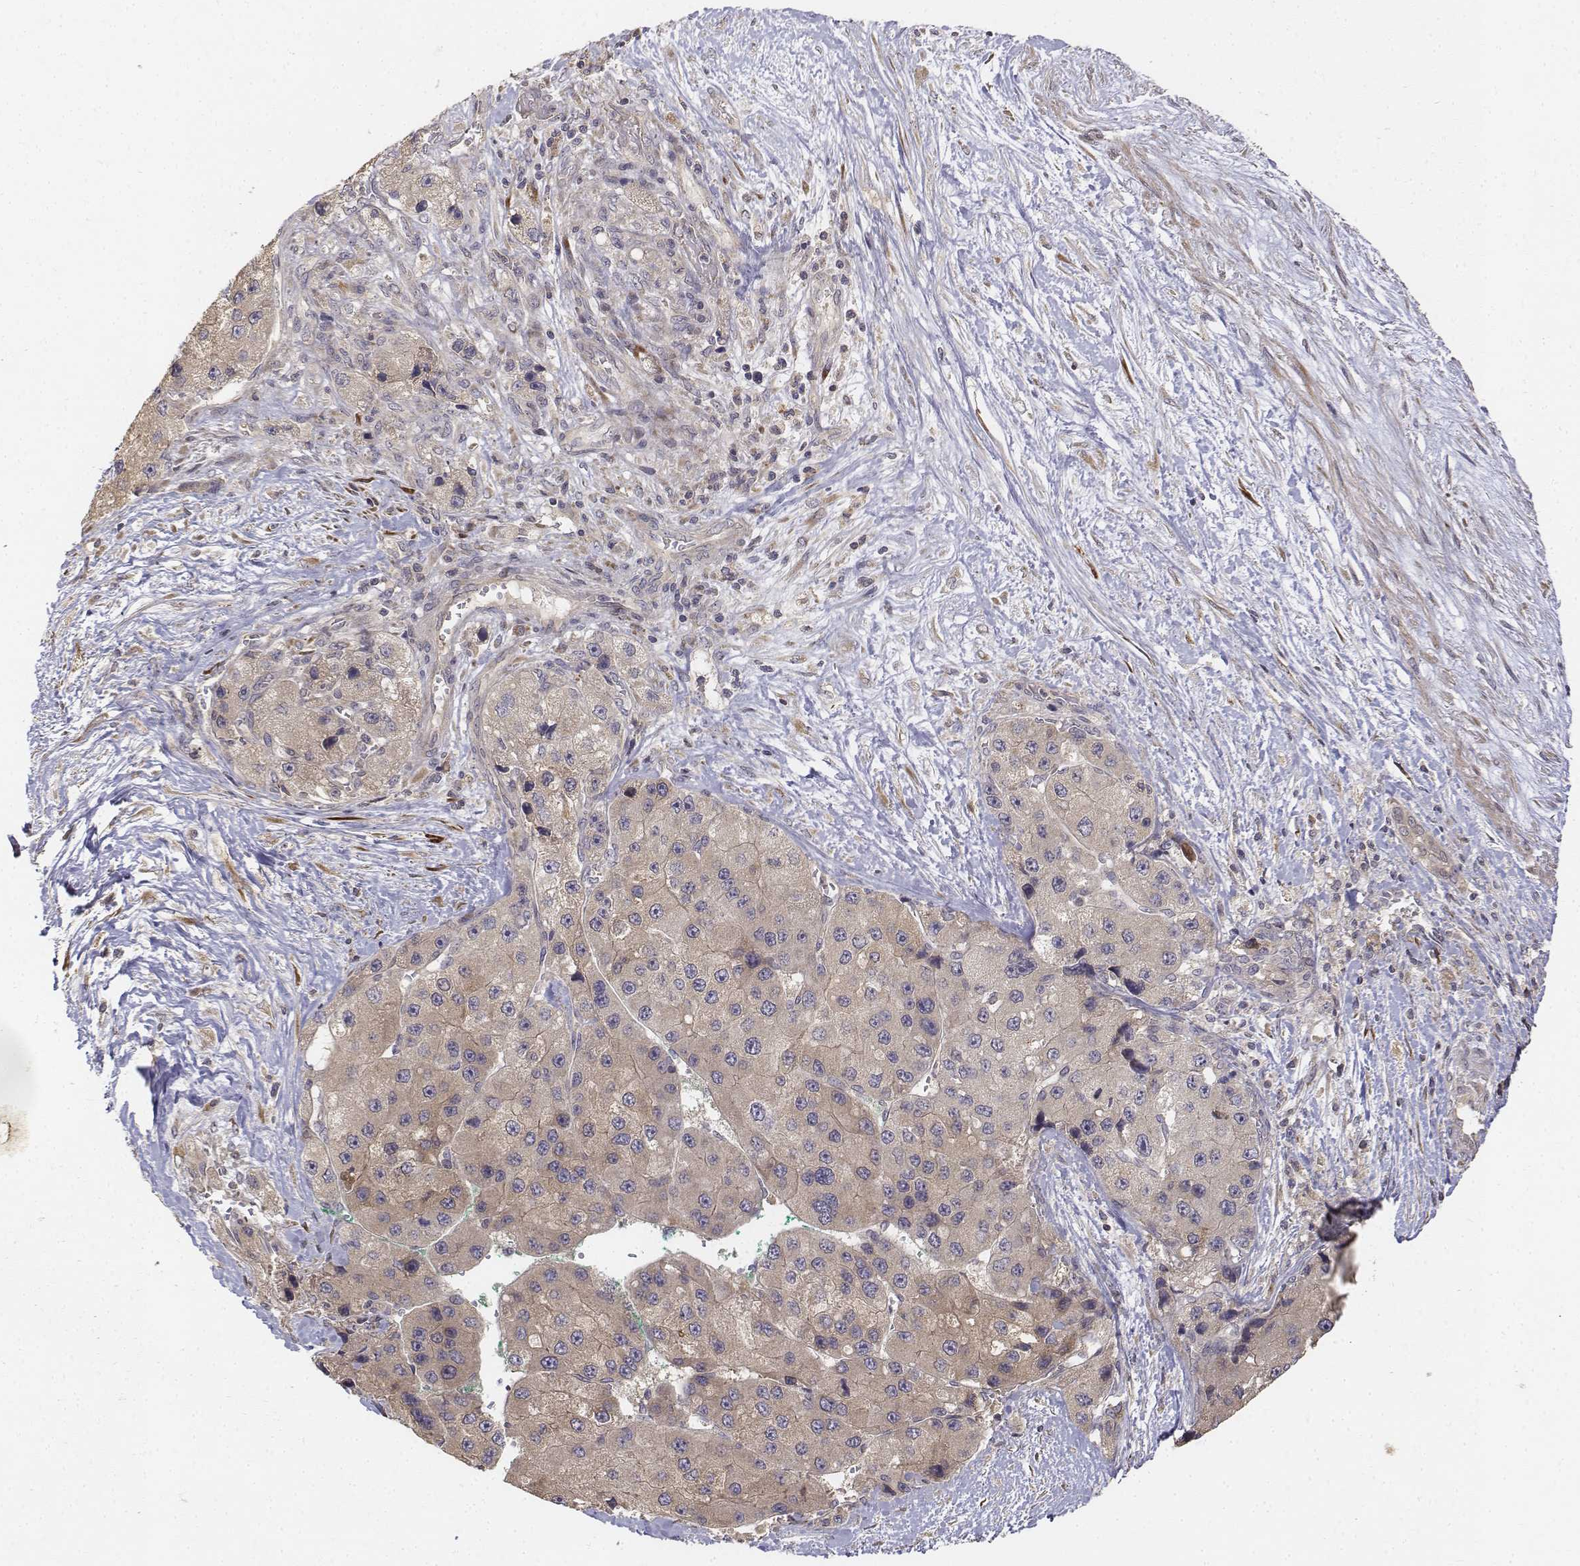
{"staining": {"intensity": "weak", "quantity": ">75%", "location": "cytoplasmic/membranous"}, "tissue": "liver cancer", "cell_type": "Tumor cells", "image_type": "cancer", "snomed": [{"axis": "morphology", "description": "Carcinoma, Hepatocellular, NOS"}, {"axis": "topography", "description": "Liver"}], "caption": "A brown stain labels weak cytoplasmic/membranous expression of a protein in human hepatocellular carcinoma (liver) tumor cells.", "gene": "FBXO21", "patient": {"sex": "female", "age": 73}}